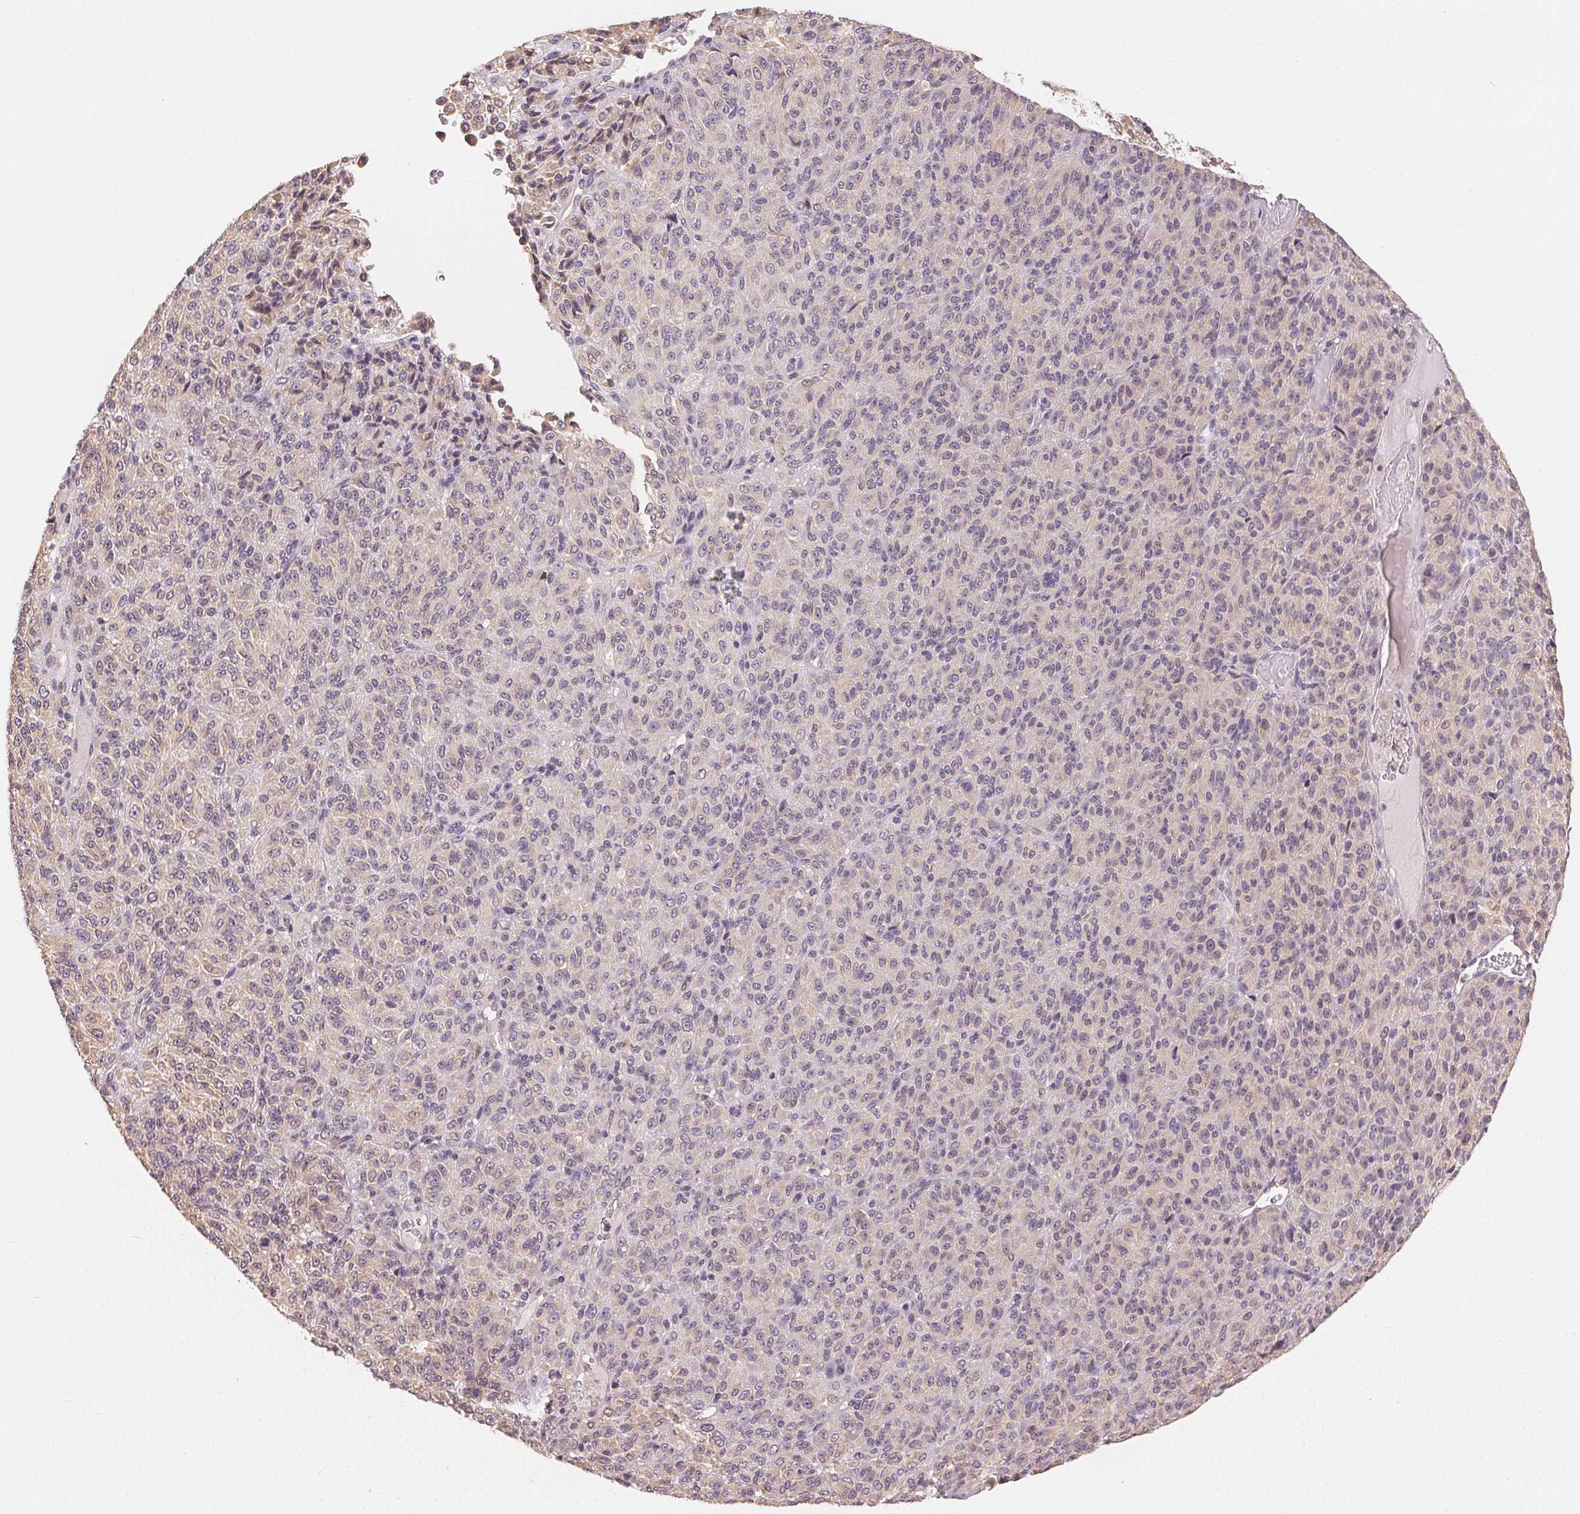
{"staining": {"intensity": "negative", "quantity": "none", "location": "none"}, "tissue": "melanoma", "cell_type": "Tumor cells", "image_type": "cancer", "snomed": [{"axis": "morphology", "description": "Malignant melanoma, Metastatic site"}, {"axis": "topography", "description": "Brain"}], "caption": "An immunohistochemistry (IHC) photomicrograph of melanoma is shown. There is no staining in tumor cells of melanoma.", "gene": "SEZ6L2", "patient": {"sex": "female", "age": 56}}